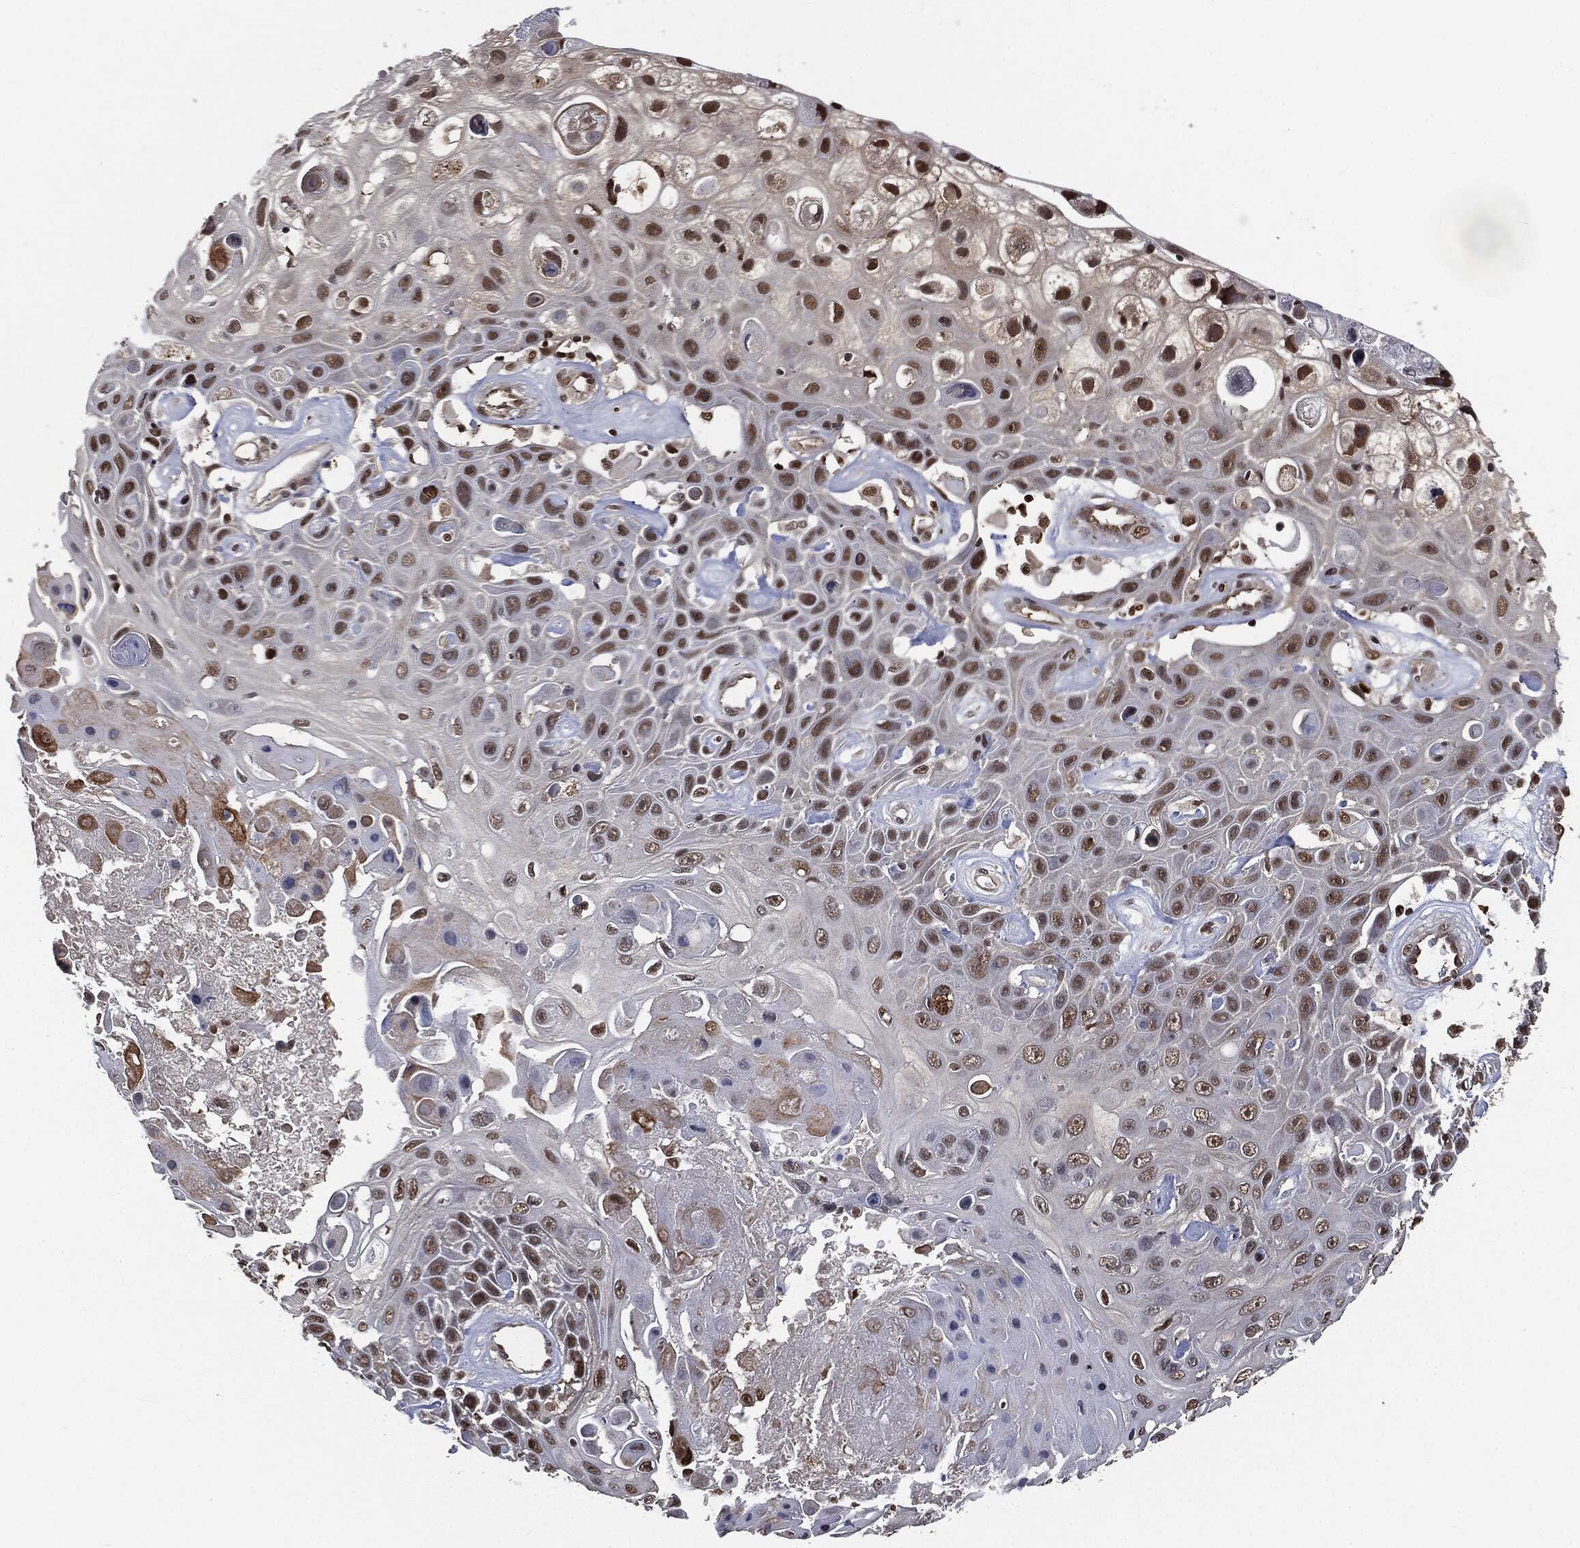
{"staining": {"intensity": "strong", "quantity": "25%-75%", "location": "nuclear"}, "tissue": "skin cancer", "cell_type": "Tumor cells", "image_type": "cancer", "snomed": [{"axis": "morphology", "description": "Squamous cell carcinoma, NOS"}, {"axis": "topography", "description": "Skin"}], "caption": "Immunohistochemical staining of skin squamous cell carcinoma shows strong nuclear protein expression in approximately 25%-75% of tumor cells.", "gene": "SHLD2", "patient": {"sex": "male", "age": 82}}